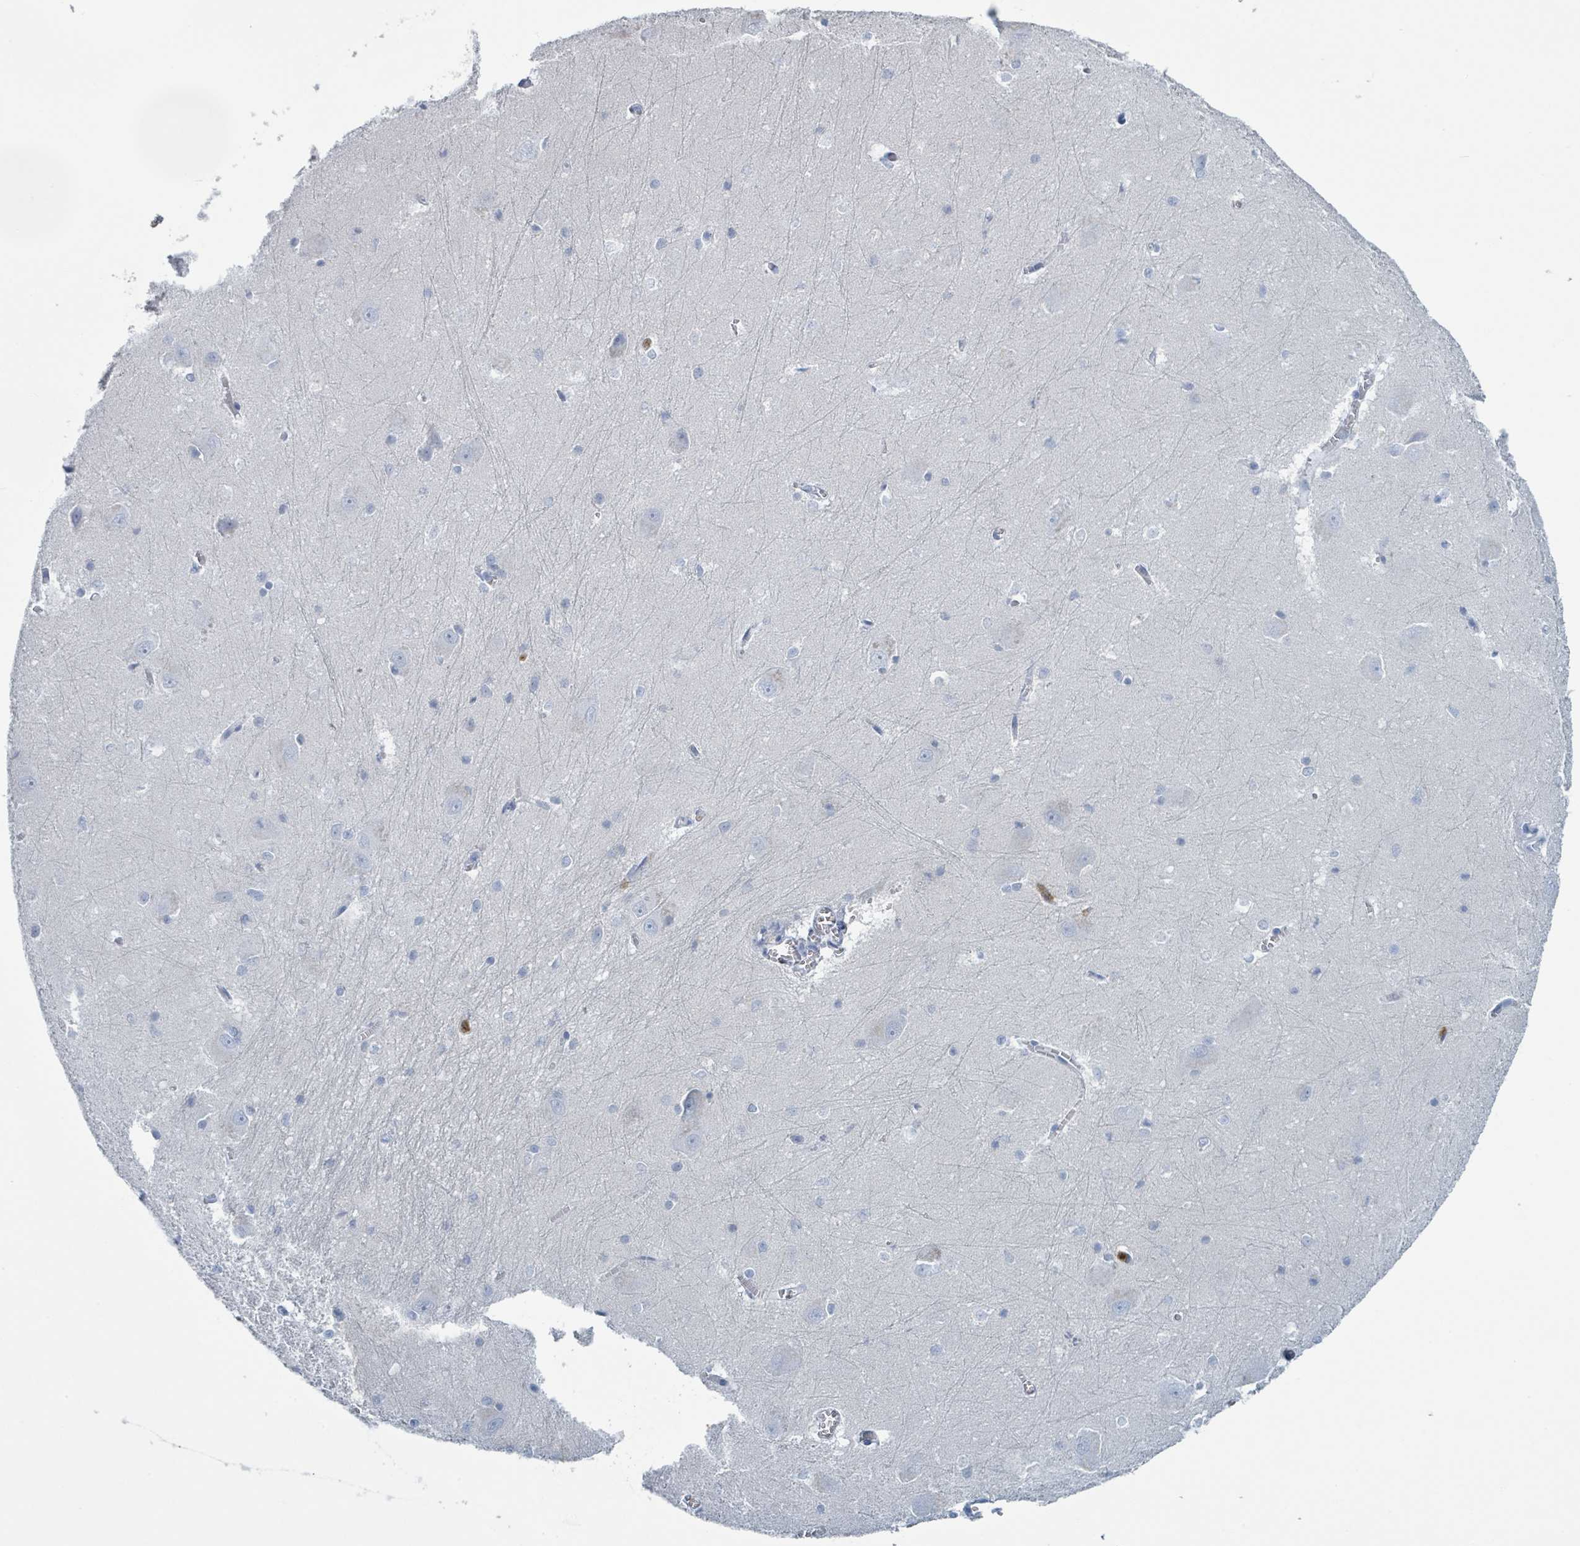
{"staining": {"intensity": "negative", "quantity": "none", "location": "none"}, "tissue": "hippocampus", "cell_type": "Glial cells", "image_type": "normal", "snomed": [{"axis": "morphology", "description": "Normal tissue, NOS"}, {"axis": "topography", "description": "Hippocampus"}], "caption": "Glial cells show no significant staining in normal hippocampus.", "gene": "DEFA4", "patient": {"sex": "female", "age": 64}}